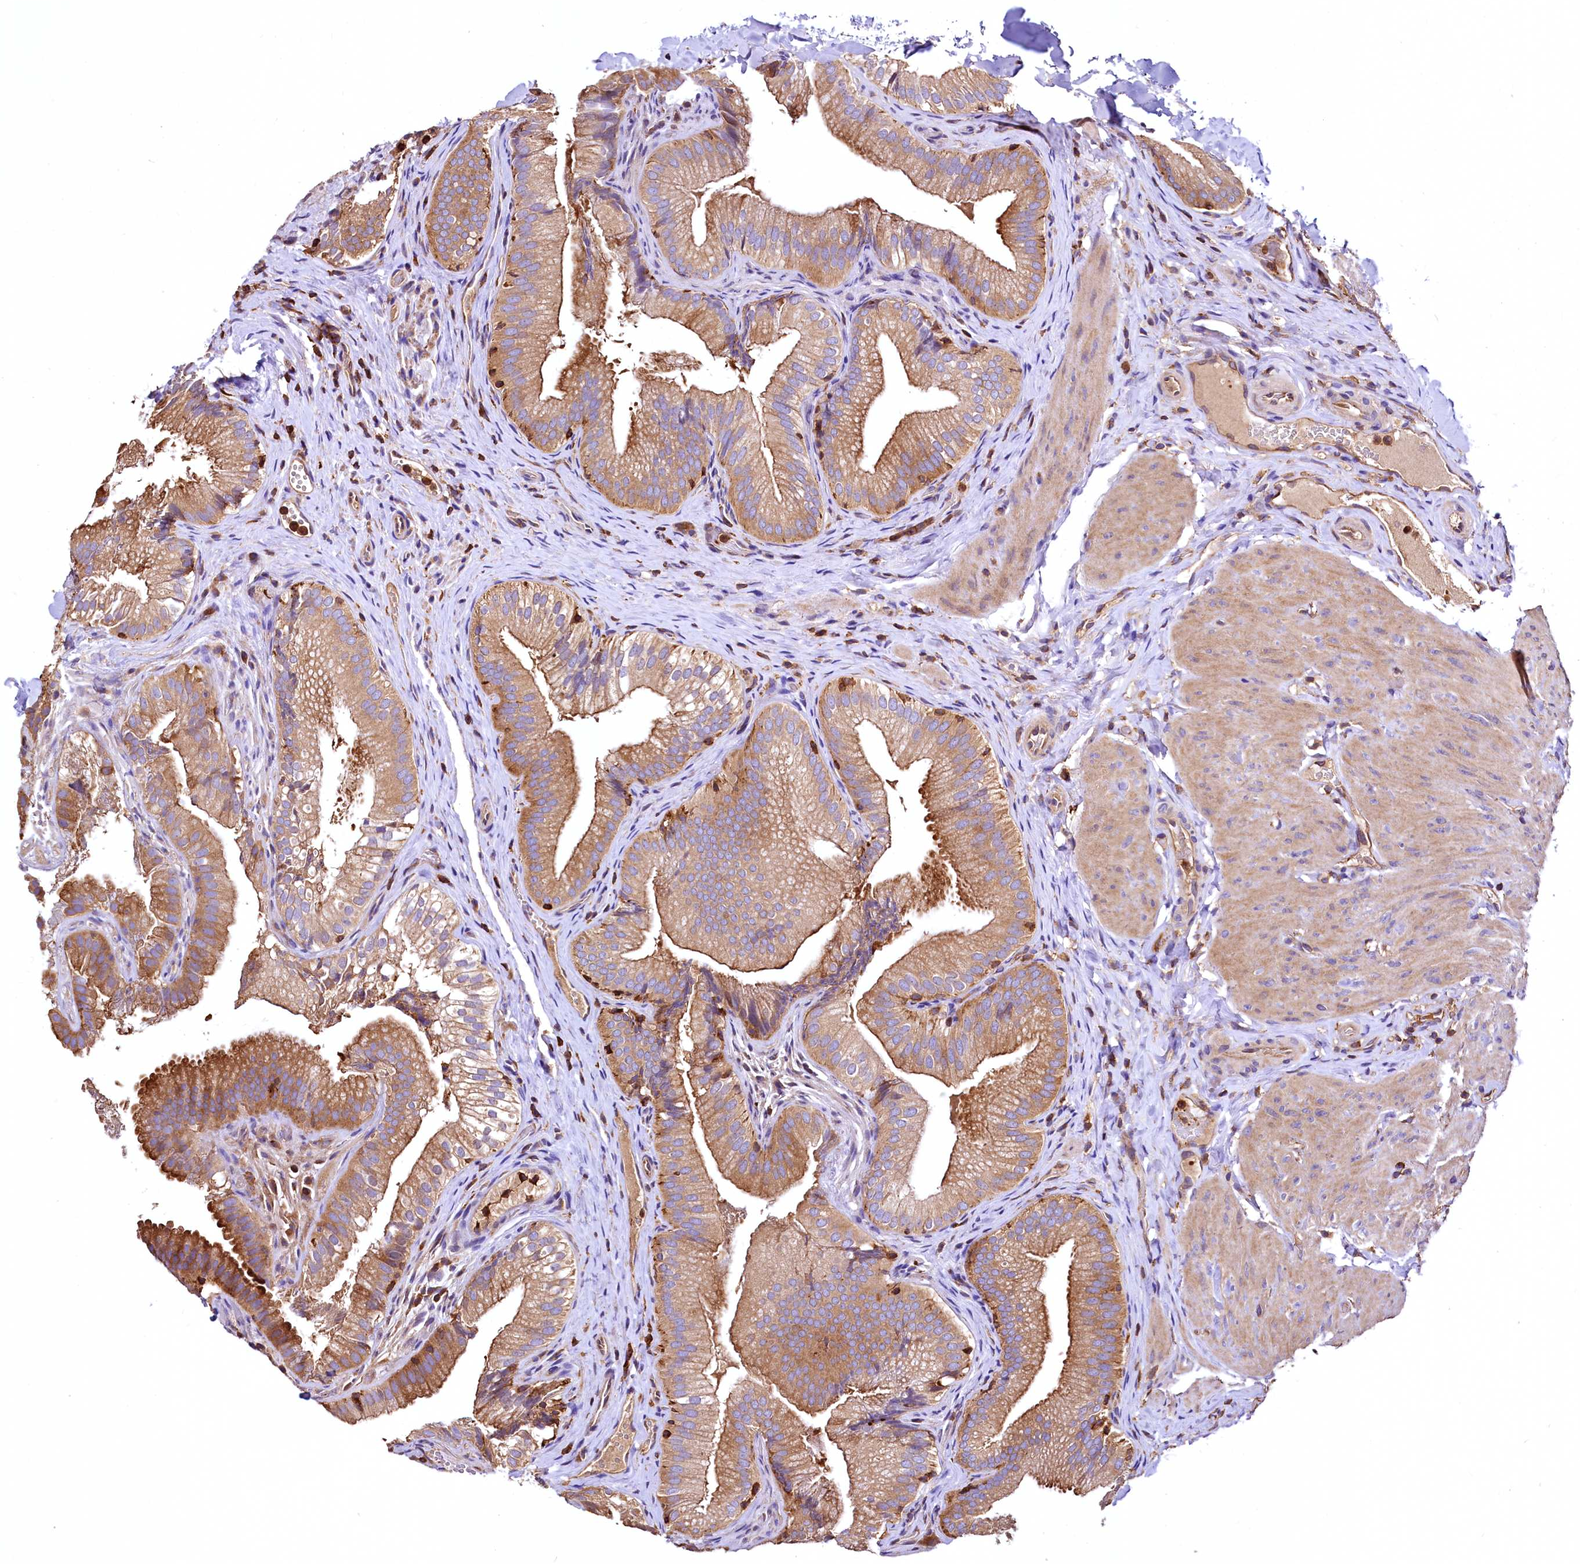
{"staining": {"intensity": "moderate", "quantity": ">75%", "location": "cytoplasmic/membranous"}, "tissue": "gallbladder", "cell_type": "Glandular cells", "image_type": "normal", "snomed": [{"axis": "morphology", "description": "Normal tissue, NOS"}, {"axis": "topography", "description": "Gallbladder"}], "caption": "Moderate cytoplasmic/membranous expression is seen in approximately >75% of glandular cells in unremarkable gallbladder.", "gene": "RARS2", "patient": {"sex": "female", "age": 30}}